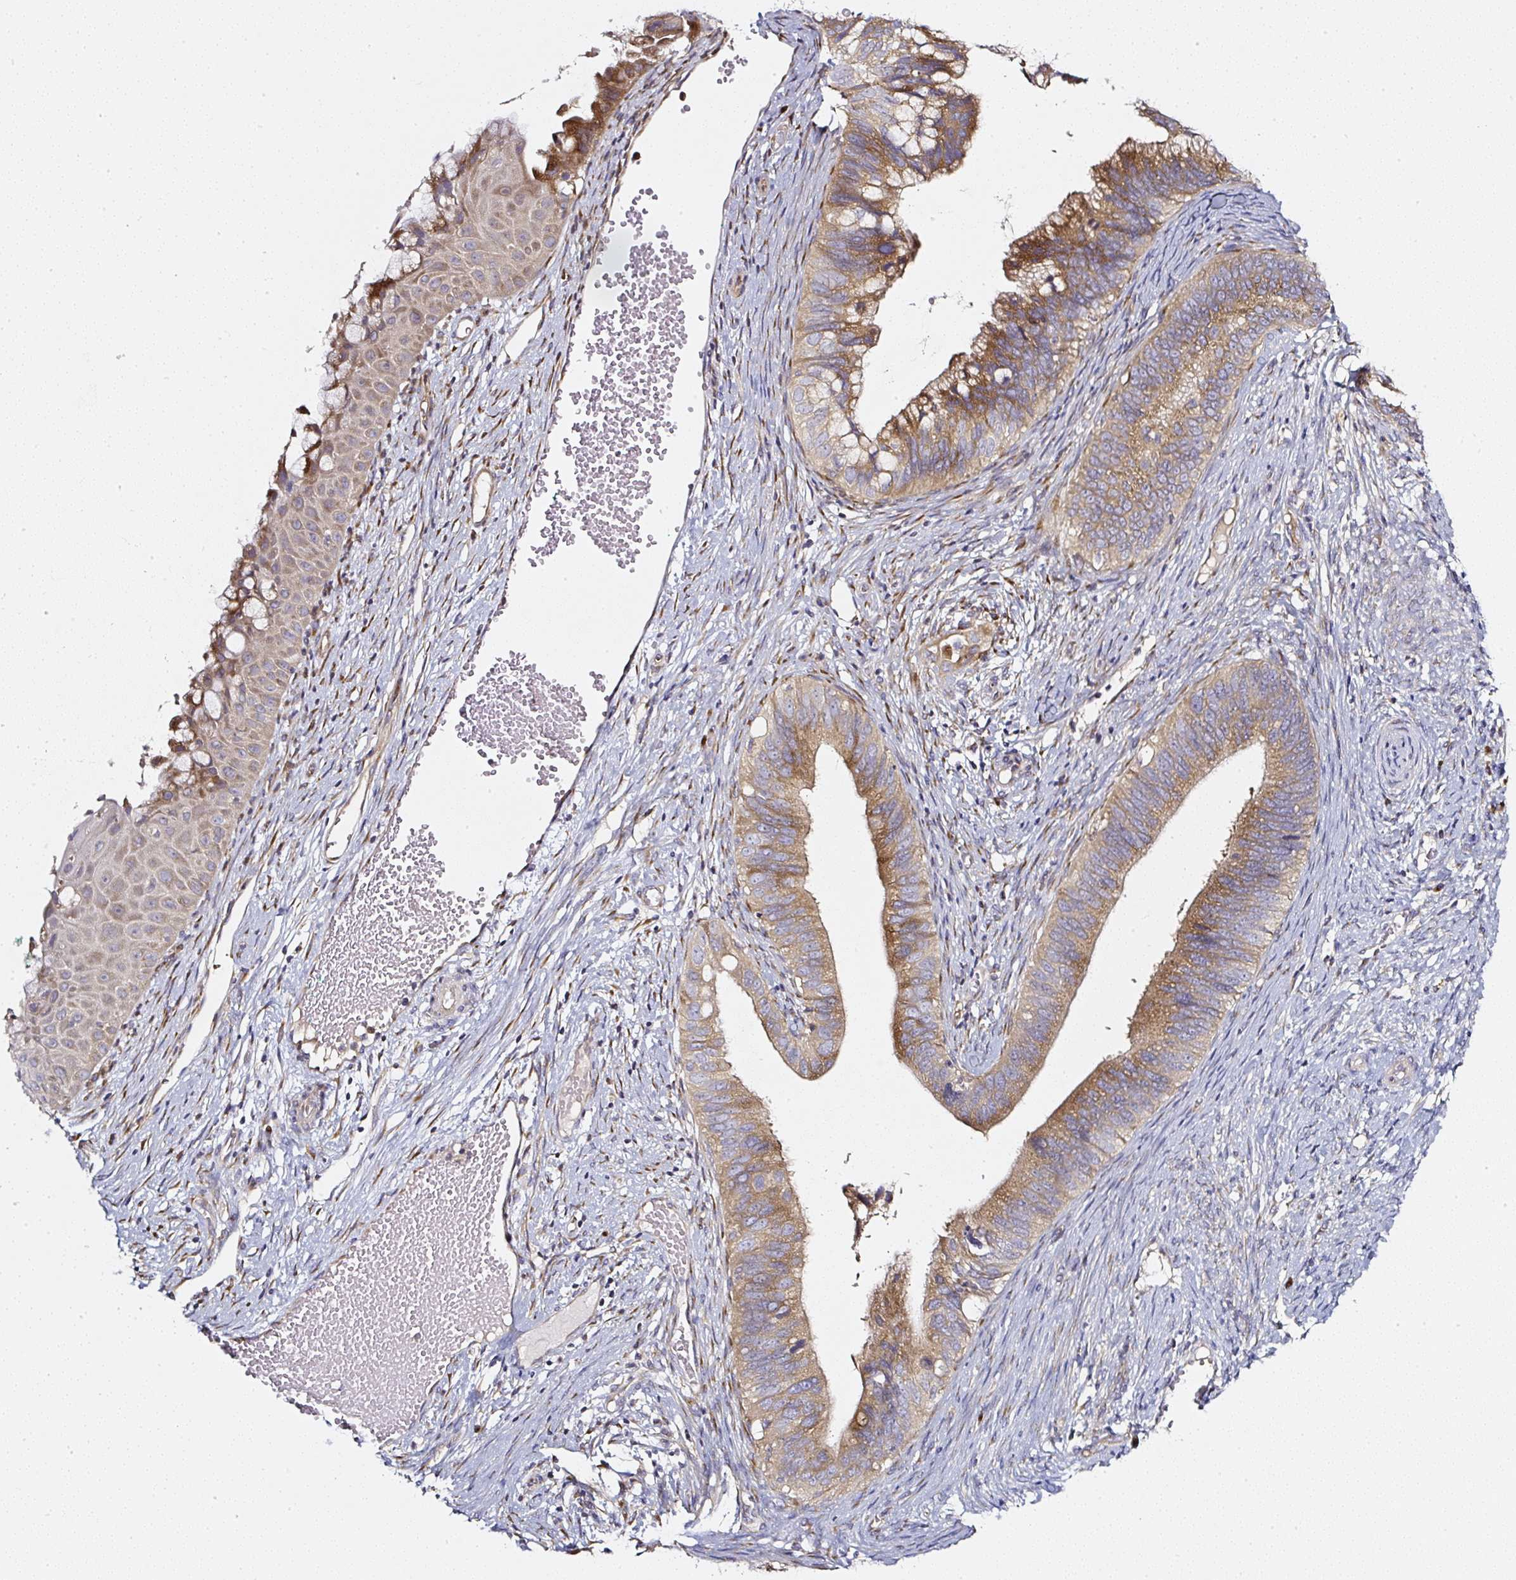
{"staining": {"intensity": "strong", "quantity": "25%-75%", "location": "cytoplasmic/membranous"}, "tissue": "cervical cancer", "cell_type": "Tumor cells", "image_type": "cancer", "snomed": [{"axis": "morphology", "description": "Adenocarcinoma, NOS"}, {"axis": "topography", "description": "Cervix"}], "caption": "Strong cytoplasmic/membranous expression is appreciated in about 25%-75% of tumor cells in cervical adenocarcinoma.", "gene": "MLX", "patient": {"sex": "female", "age": 42}}